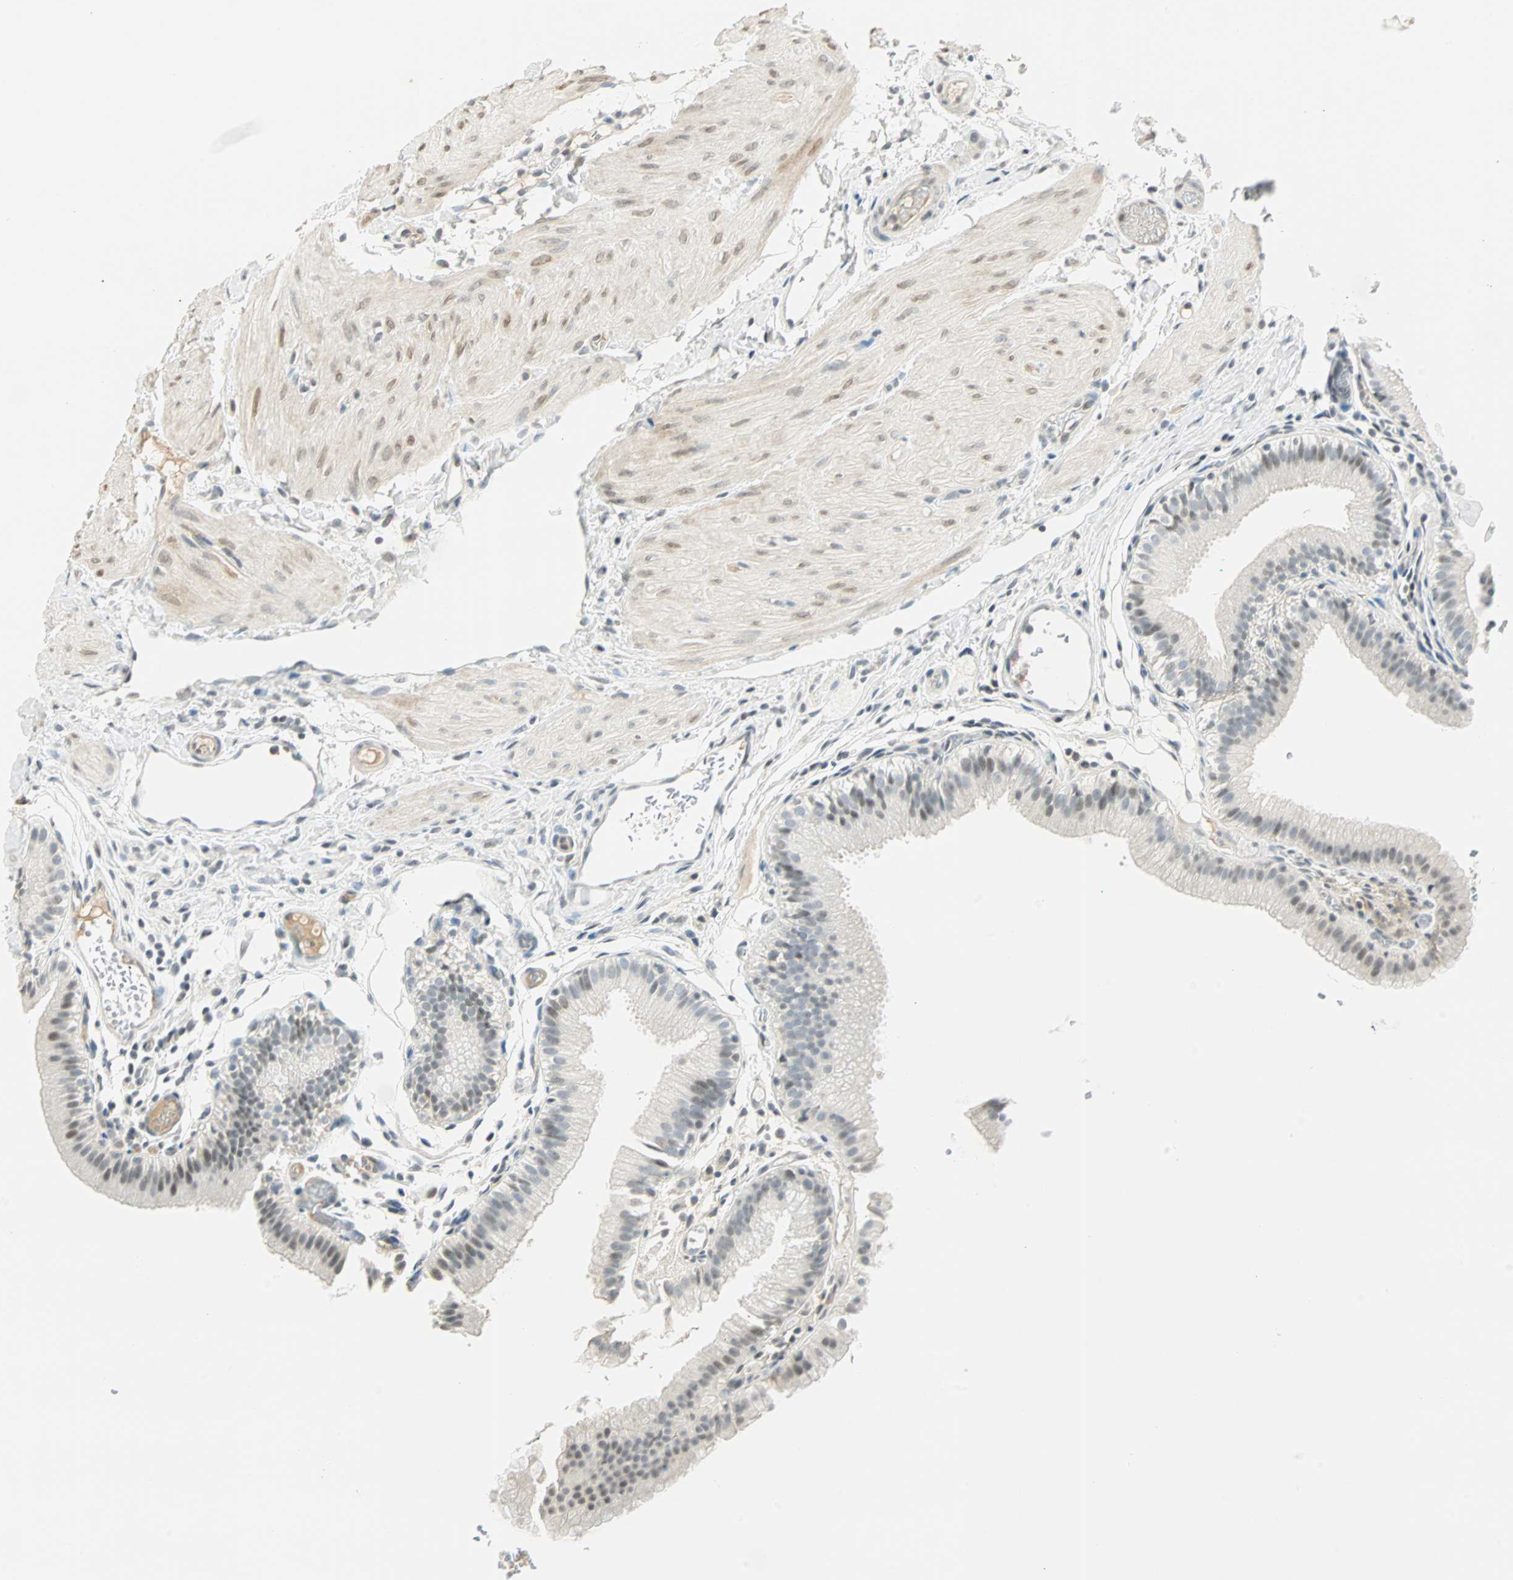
{"staining": {"intensity": "weak", "quantity": "<25%", "location": "none"}, "tissue": "gallbladder", "cell_type": "Glandular cells", "image_type": "normal", "snomed": [{"axis": "morphology", "description": "Normal tissue, NOS"}, {"axis": "topography", "description": "Gallbladder"}], "caption": "This is a histopathology image of immunohistochemistry (IHC) staining of benign gallbladder, which shows no staining in glandular cells.", "gene": "SMAD3", "patient": {"sex": "female", "age": 26}}